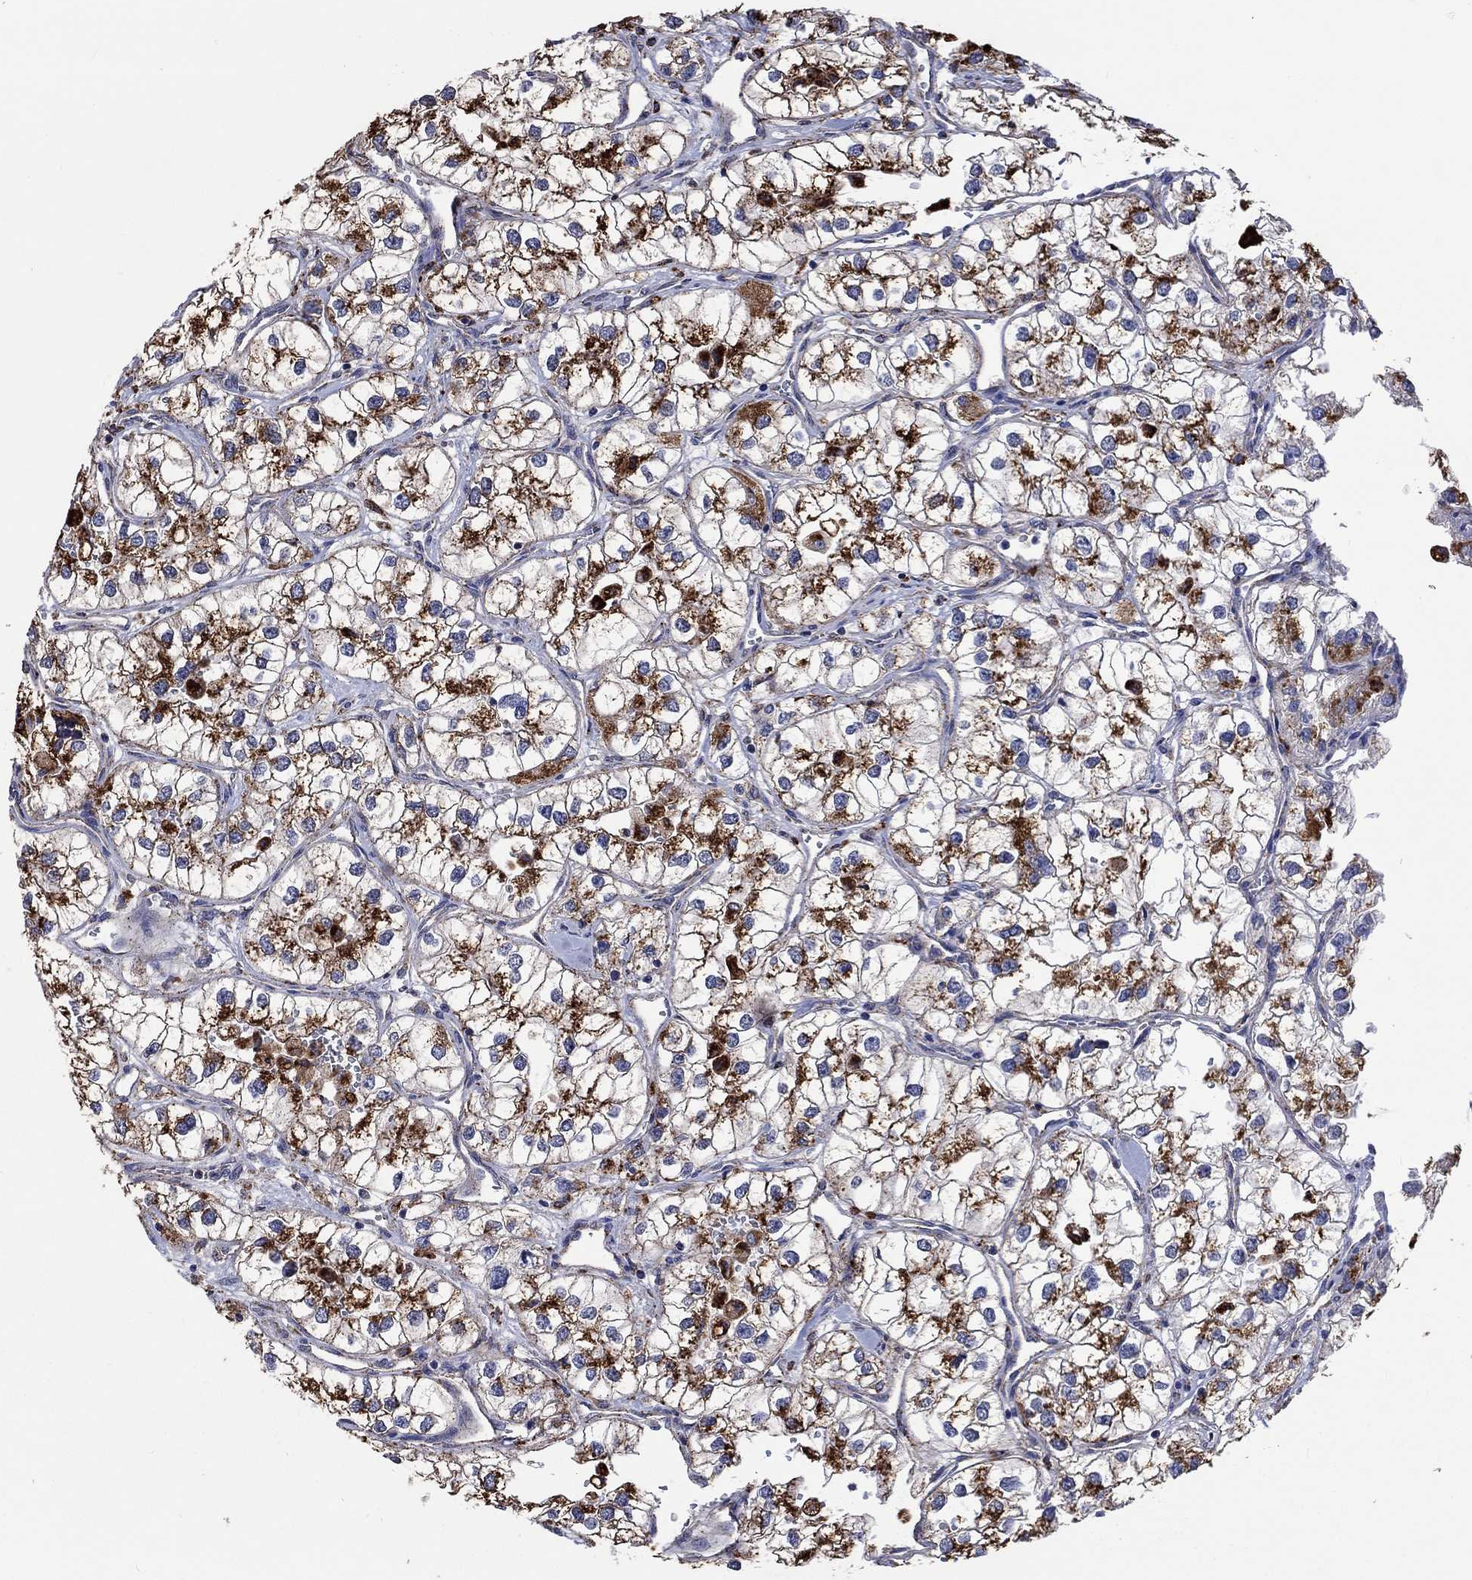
{"staining": {"intensity": "strong", "quantity": ">75%", "location": "cytoplasmic/membranous"}, "tissue": "renal cancer", "cell_type": "Tumor cells", "image_type": "cancer", "snomed": [{"axis": "morphology", "description": "Adenocarcinoma, NOS"}, {"axis": "topography", "description": "Kidney"}], "caption": "An immunohistochemistry micrograph of tumor tissue is shown. Protein staining in brown highlights strong cytoplasmic/membranous positivity in renal cancer within tumor cells. The protein is stained brown, and the nuclei are stained in blue (DAB IHC with brightfield microscopy, high magnification).", "gene": "CTSB", "patient": {"sex": "male", "age": 59}}